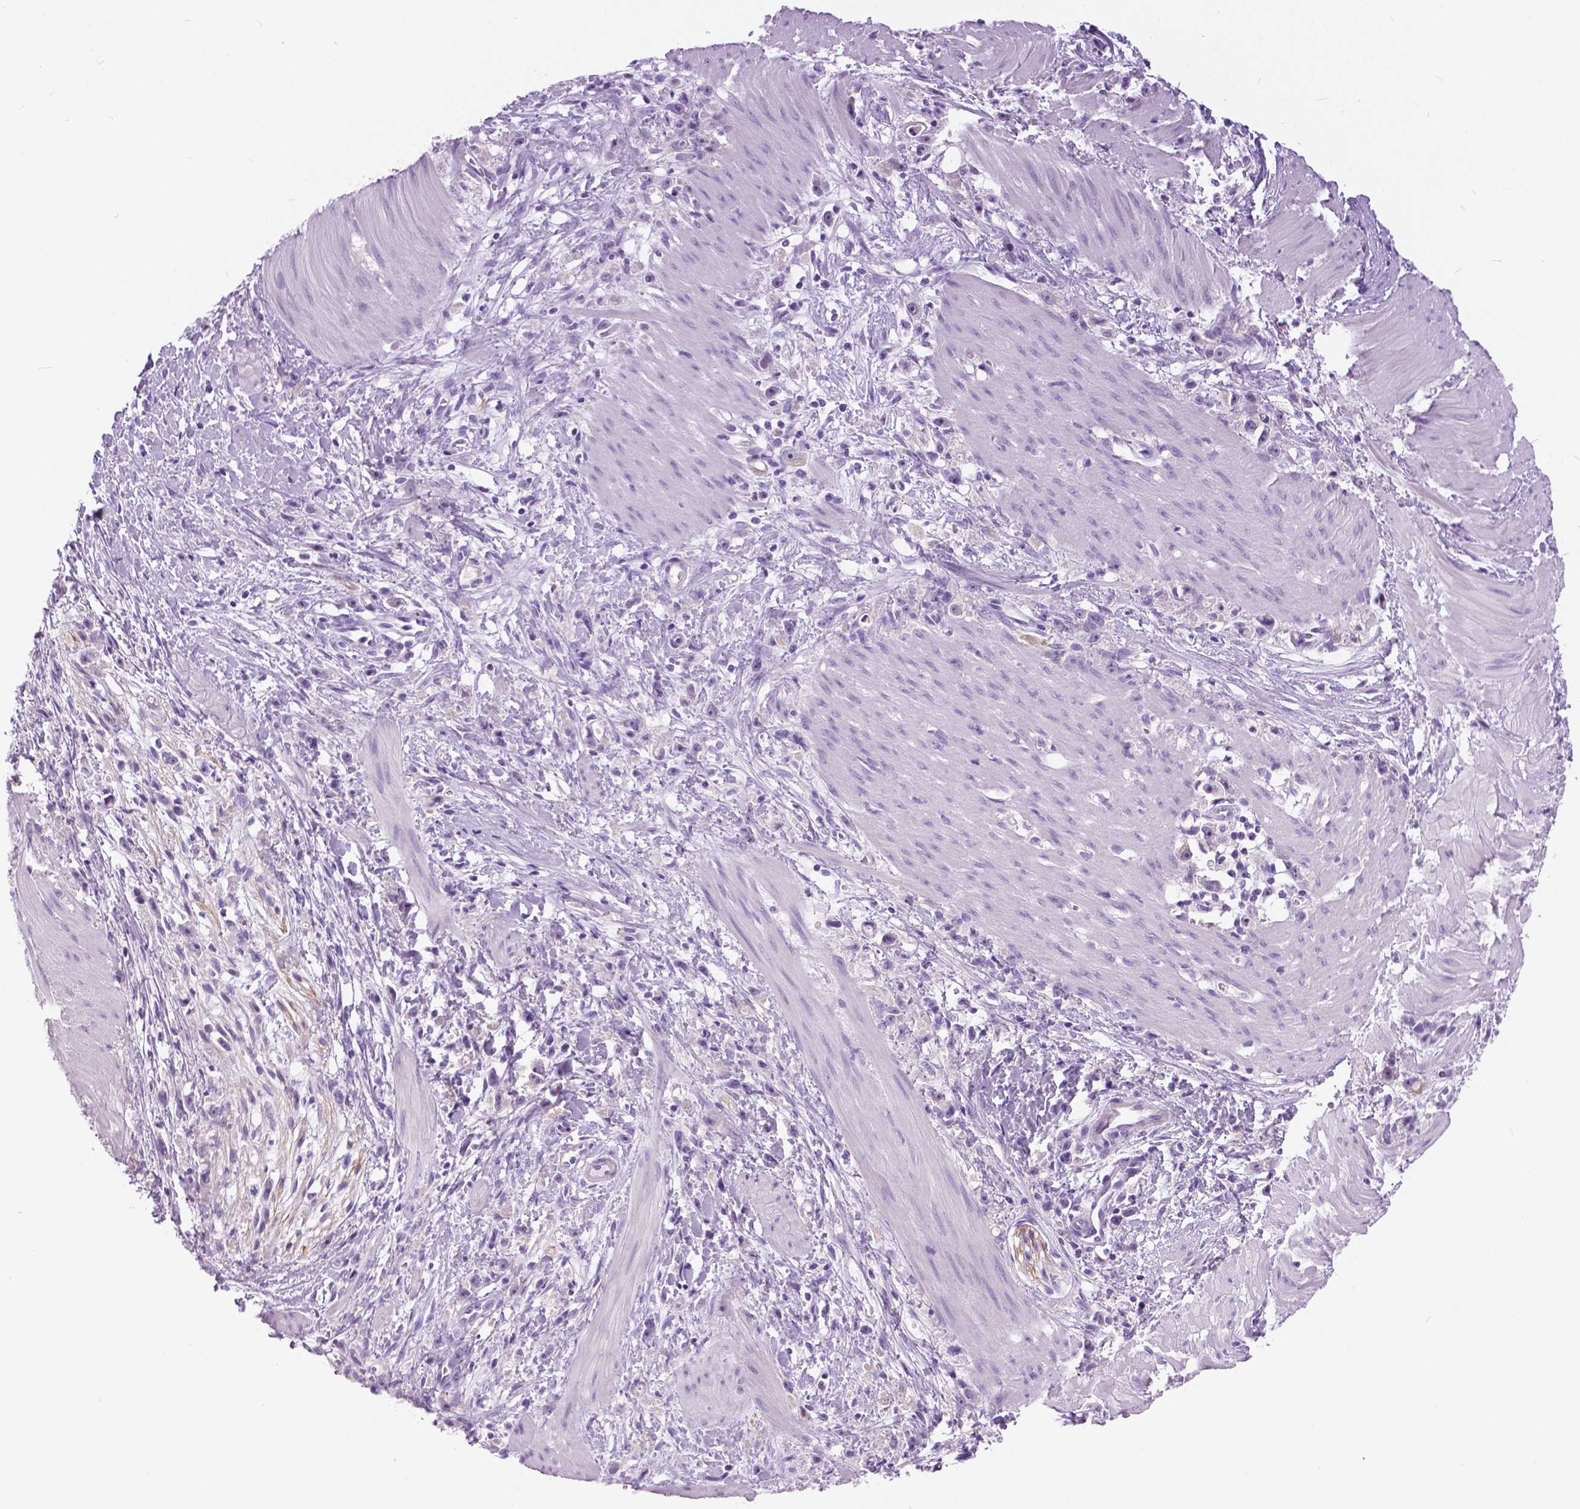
{"staining": {"intensity": "negative", "quantity": "none", "location": "none"}, "tissue": "stomach cancer", "cell_type": "Tumor cells", "image_type": "cancer", "snomed": [{"axis": "morphology", "description": "Adenocarcinoma, NOS"}, {"axis": "topography", "description": "Stomach"}], "caption": "IHC image of neoplastic tissue: adenocarcinoma (stomach) stained with DAB (3,3'-diaminobenzidine) displays no significant protein staining in tumor cells. The staining was performed using DAB to visualize the protein expression in brown, while the nuclei were stained in blue with hematoxylin (Magnification: 20x).", "gene": "TP53TG5", "patient": {"sex": "female", "age": 59}}